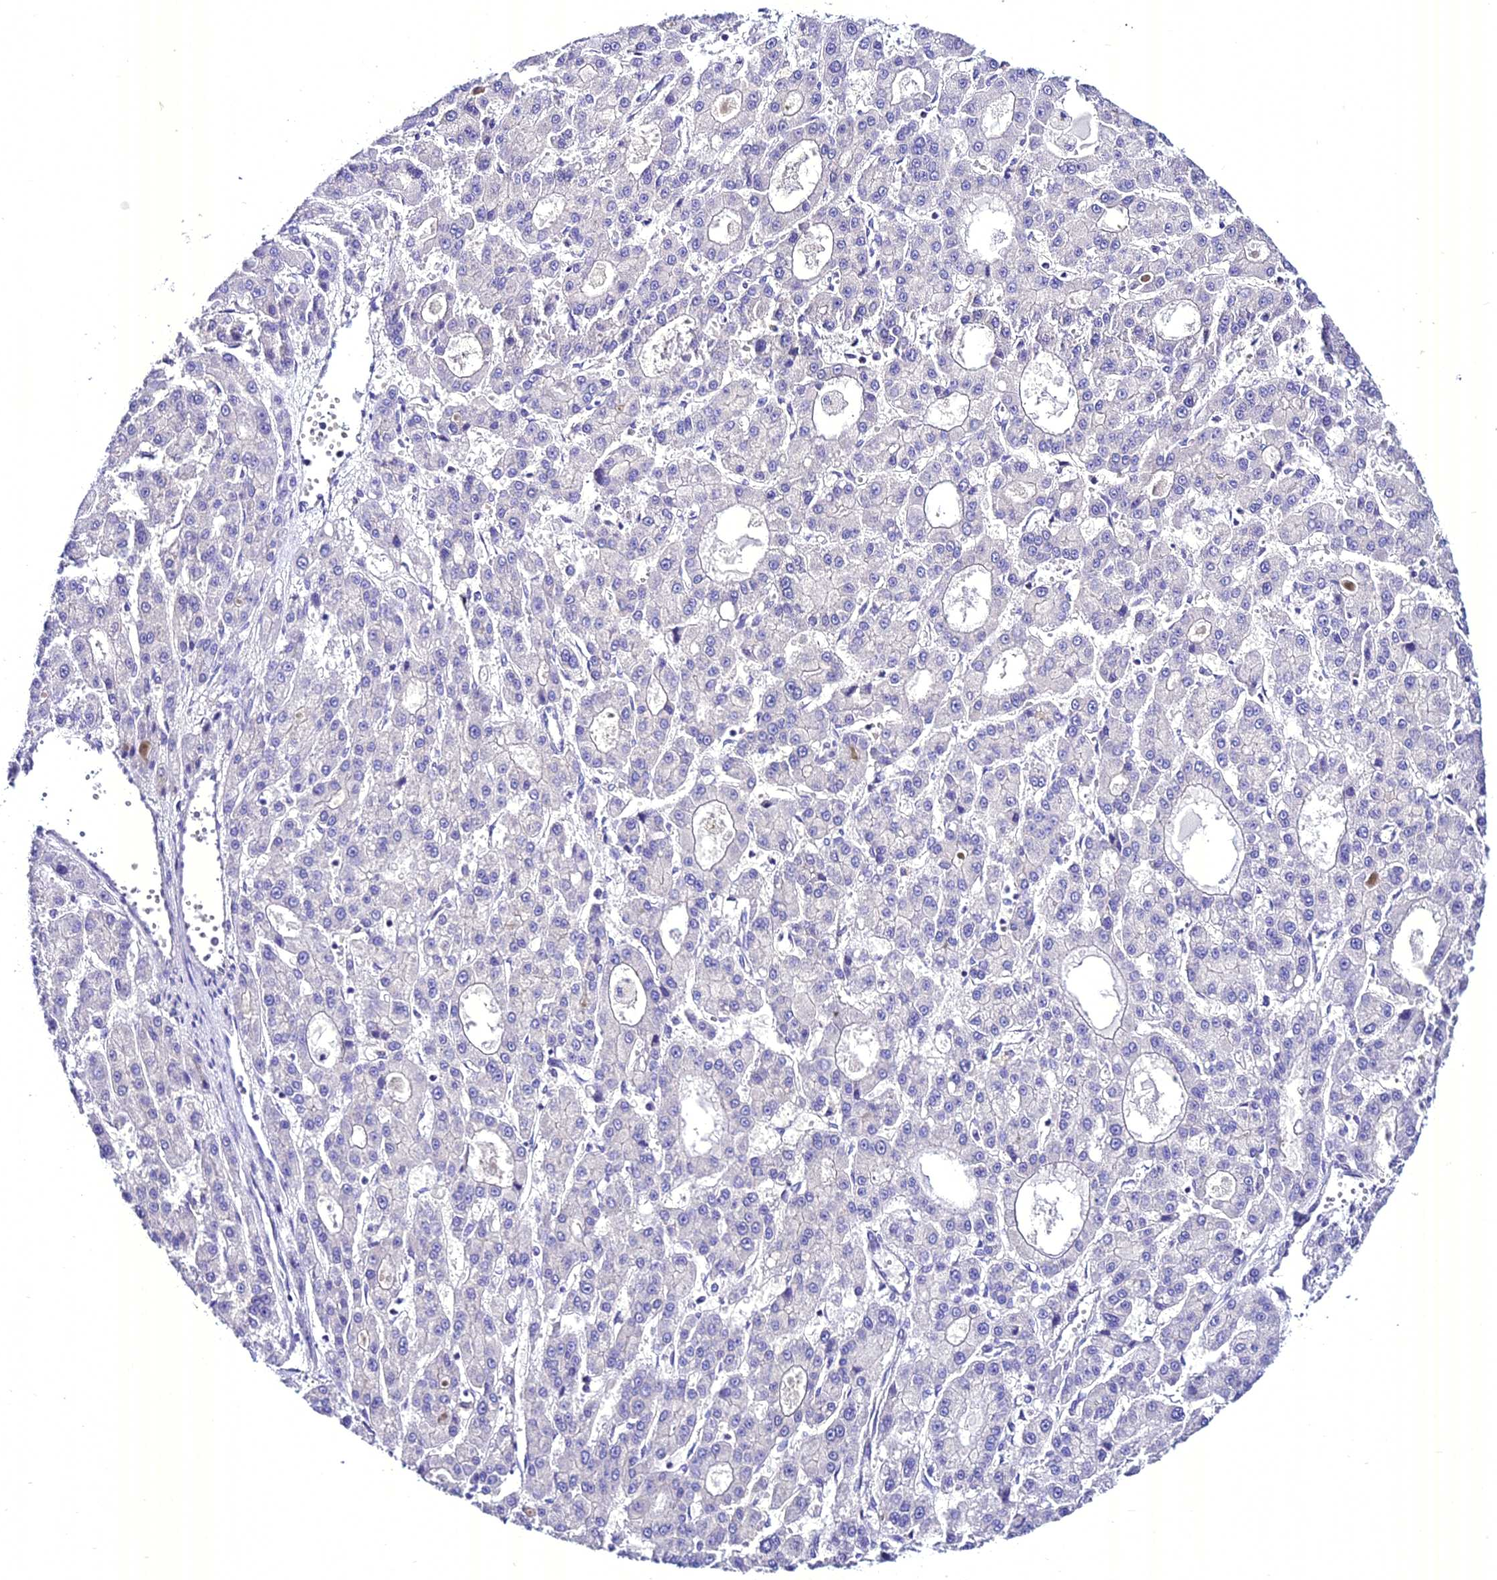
{"staining": {"intensity": "negative", "quantity": "none", "location": "none"}, "tissue": "liver cancer", "cell_type": "Tumor cells", "image_type": "cancer", "snomed": [{"axis": "morphology", "description": "Carcinoma, Hepatocellular, NOS"}, {"axis": "topography", "description": "Liver"}], "caption": "Tumor cells are negative for protein expression in human liver cancer (hepatocellular carcinoma).", "gene": "ATG16L2", "patient": {"sex": "male", "age": 70}}